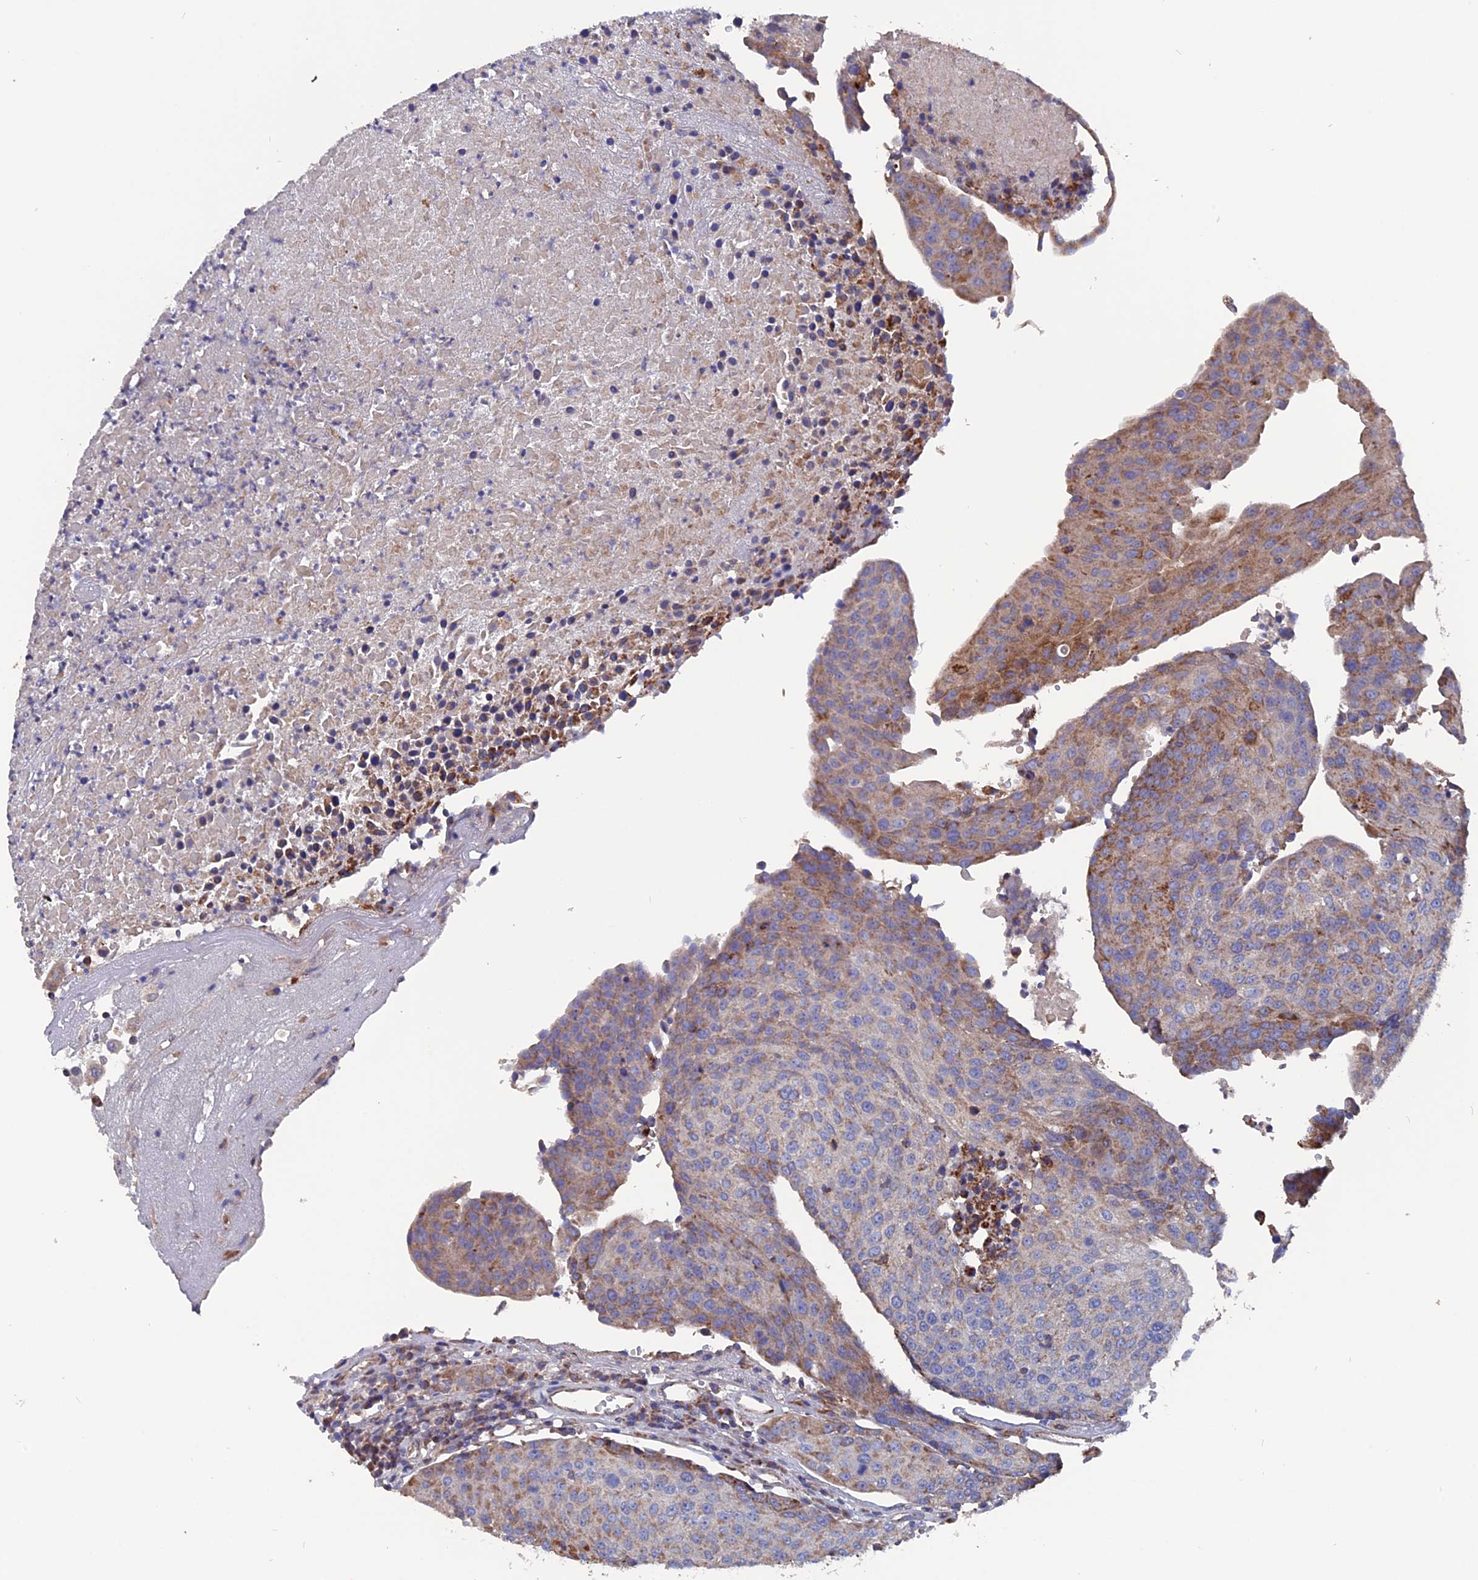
{"staining": {"intensity": "moderate", "quantity": "25%-75%", "location": "cytoplasmic/membranous"}, "tissue": "urothelial cancer", "cell_type": "Tumor cells", "image_type": "cancer", "snomed": [{"axis": "morphology", "description": "Urothelial carcinoma, High grade"}, {"axis": "topography", "description": "Urinary bladder"}], "caption": "The photomicrograph exhibits a brown stain indicating the presence of a protein in the cytoplasmic/membranous of tumor cells in urothelial carcinoma (high-grade).", "gene": "TGFA", "patient": {"sex": "female", "age": 85}}